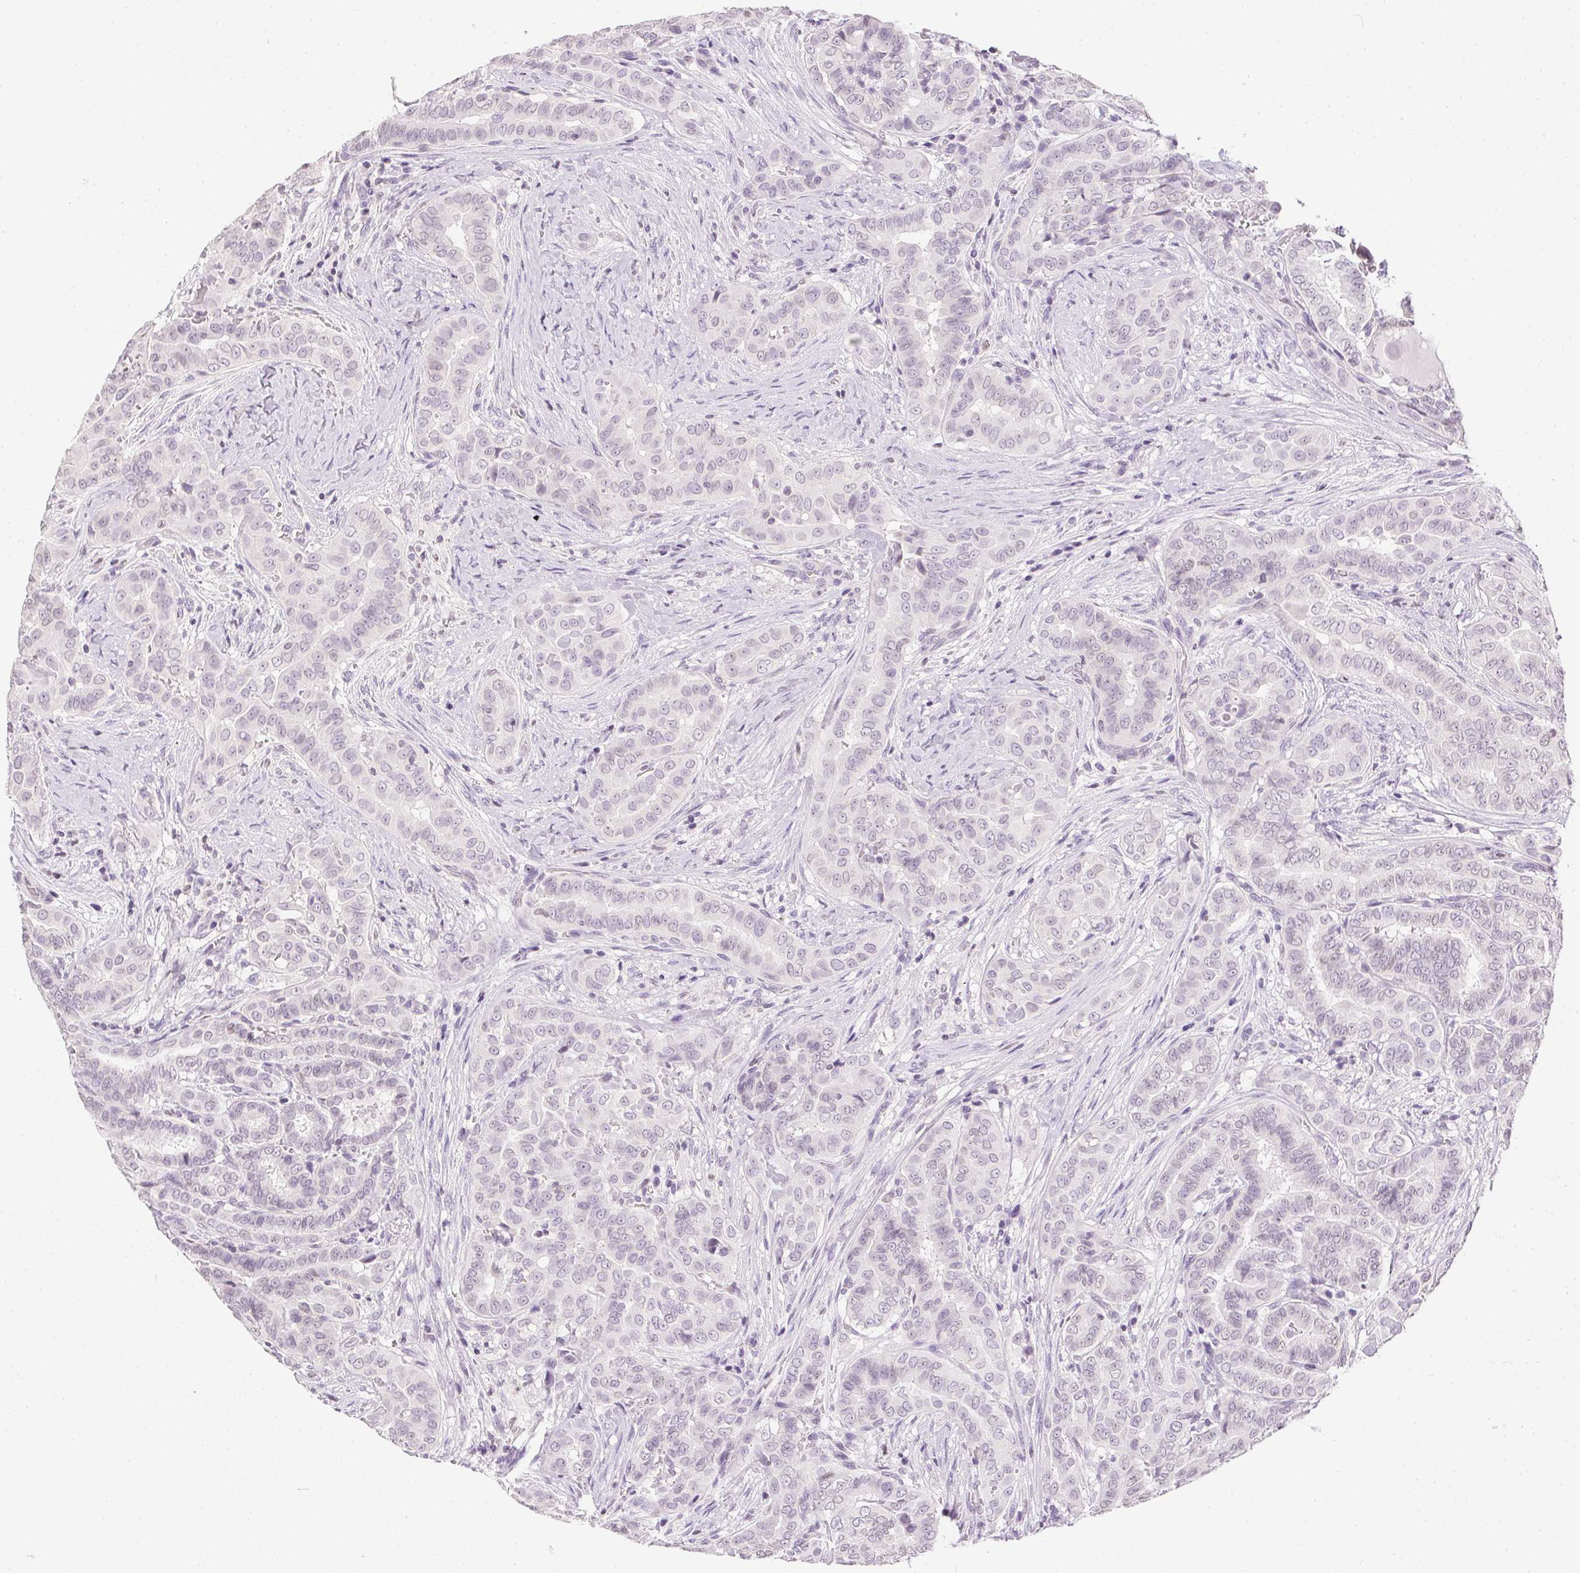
{"staining": {"intensity": "negative", "quantity": "none", "location": "none"}, "tissue": "thyroid cancer", "cell_type": "Tumor cells", "image_type": "cancer", "snomed": [{"axis": "morphology", "description": "Papillary adenocarcinoma, NOS"}, {"axis": "morphology", "description": "Papillary adenoma metastatic"}, {"axis": "topography", "description": "Thyroid gland"}], "caption": "The micrograph exhibits no significant expression in tumor cells of thyroid cancer.", "gene": "PRL", "patient": {"sex": "female", "age": 50}}